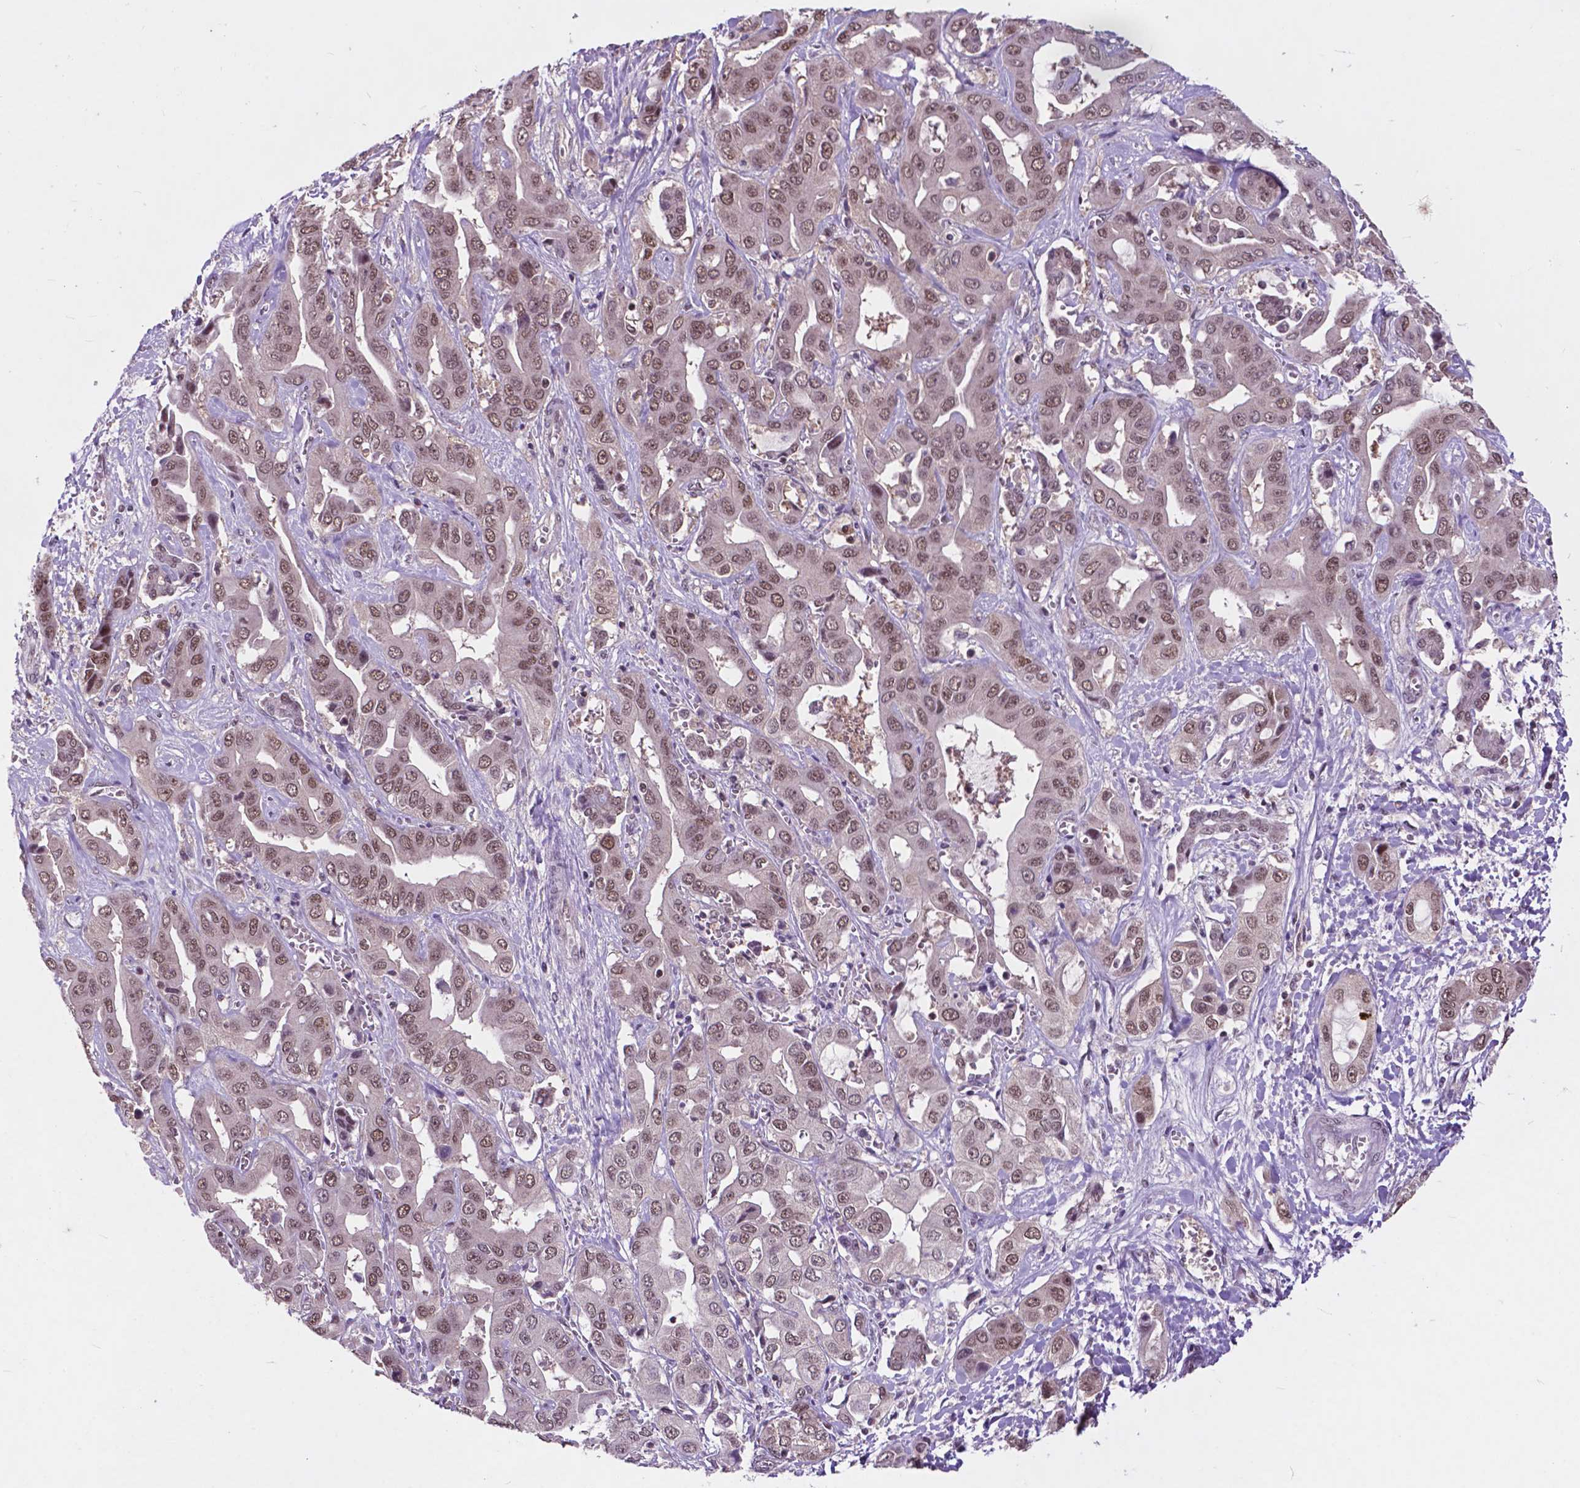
{"staining": {"intensity": "moderate", "quantity": ">75%", "location": "nuclear"}, "tissue": "liver cancer", "cell_type": "Tumor cells", "image_type": "cancer", "snomed": [{"axis": "morphology", "description": "Cholangiocarcinoma"}, {"axis": "topography", "description": "Liver"}], "caption": "IHC (DAB (3,3'-diaminobenzidine)) staining of cholangiocarcinoma (liver) displays moderate nuclear protein positivity in about >75% of tumor cells.", "gene": "FAF1", "patient": {"sex": "female", "age": 52}}